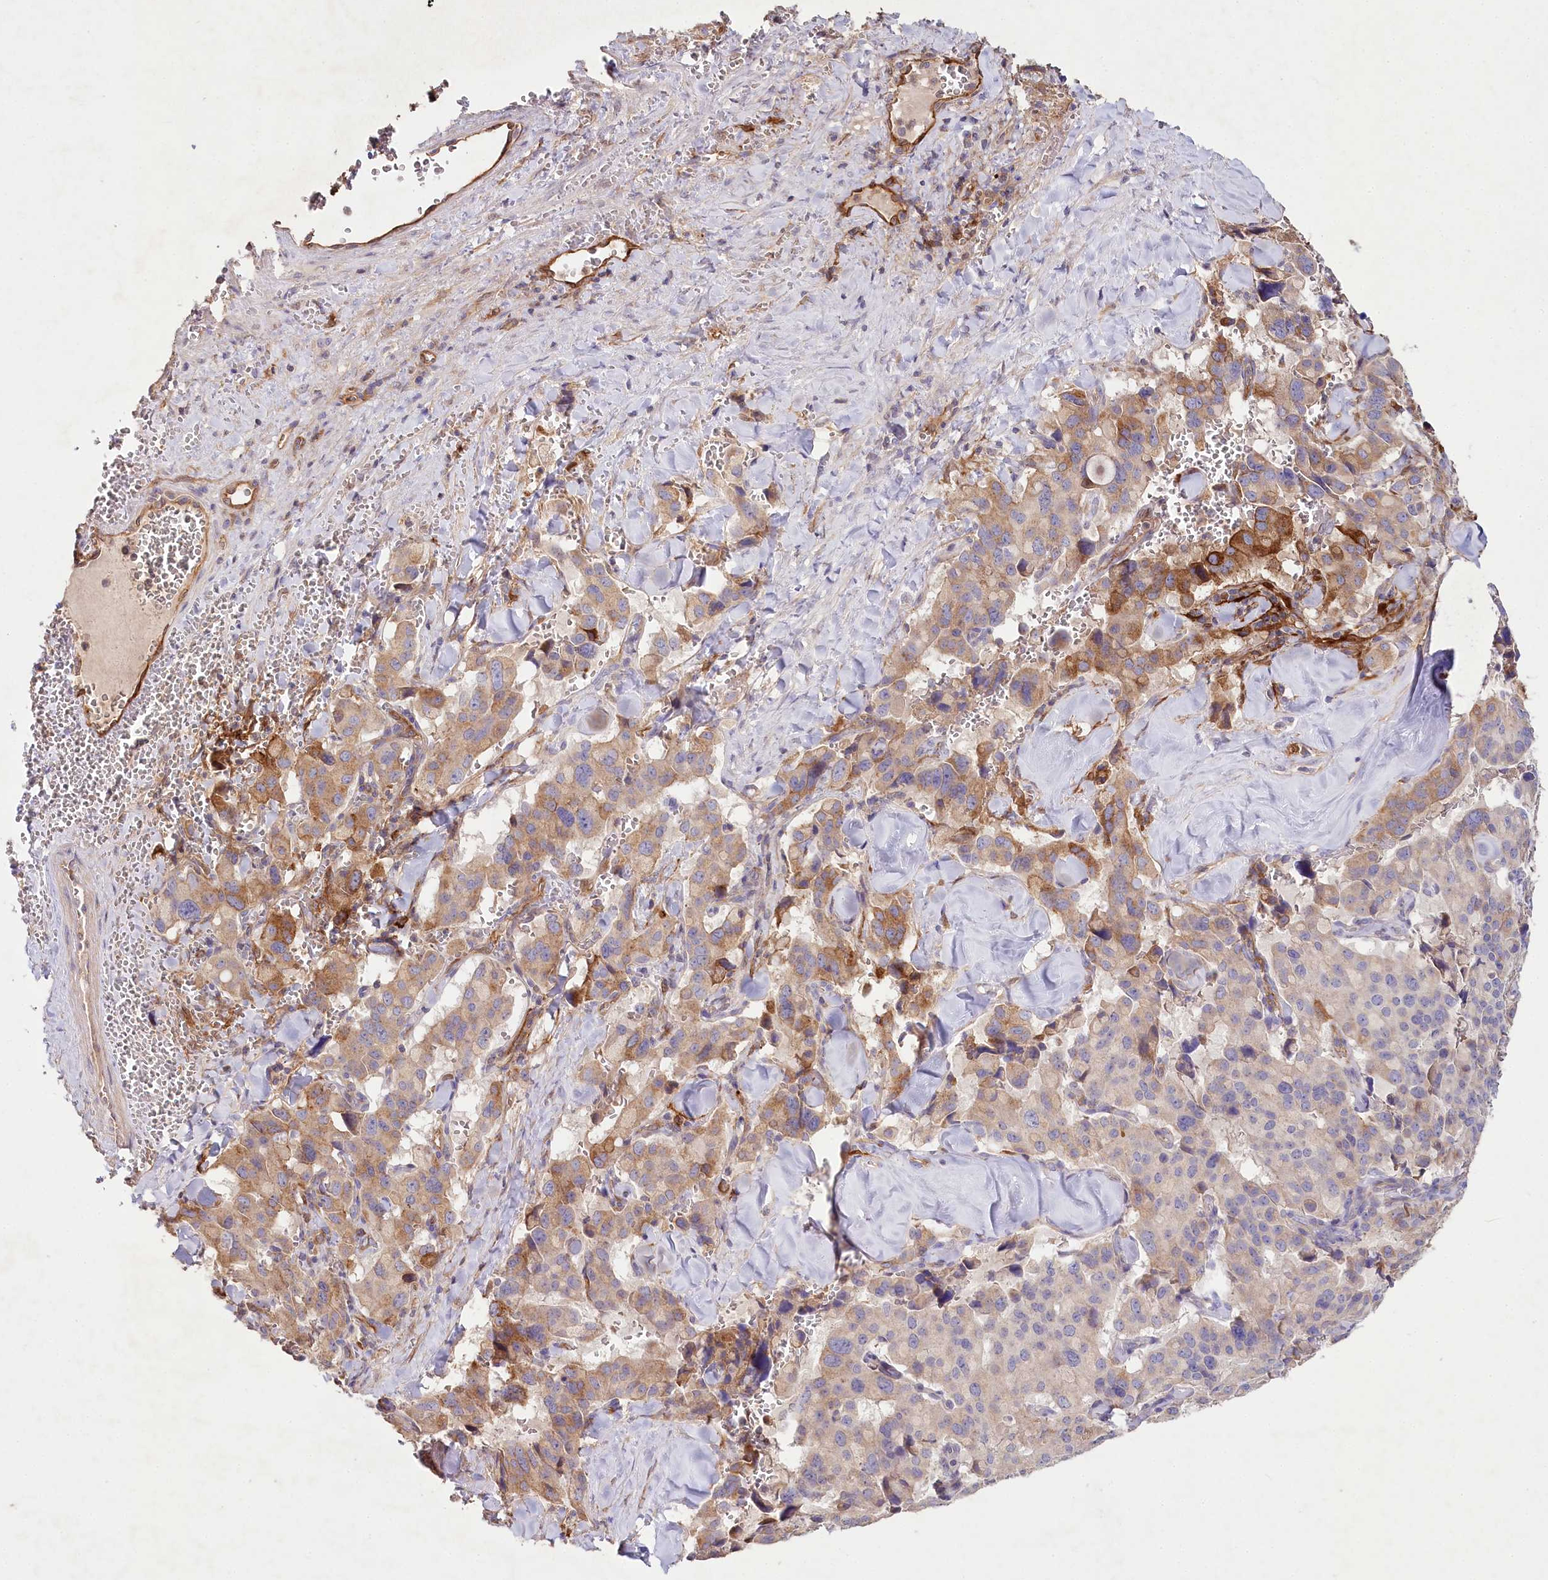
{"staining": {"intensity": "moderate", "quantity": ">75%", "location": "cytoplasmic/membranous"}, "tissue": "pancreatic cancer", "cell_type": "Tumor cells", "image_type": "cancer", "snomed": [{"axis": "morphology", "description": "Adenocarcinoma, NOS"}, {"axis": "topography", "description": "Pancreas"}], "caption": "Moderate cytoplasmic/membranous positivity for a protein is present in about >75% of tumor cells of pancreatic cancer (adenocarcinoma) using immunohistochemistry (IHC).", "gene": "RBP5", "patient": {"sex": "male", "age": 65}}